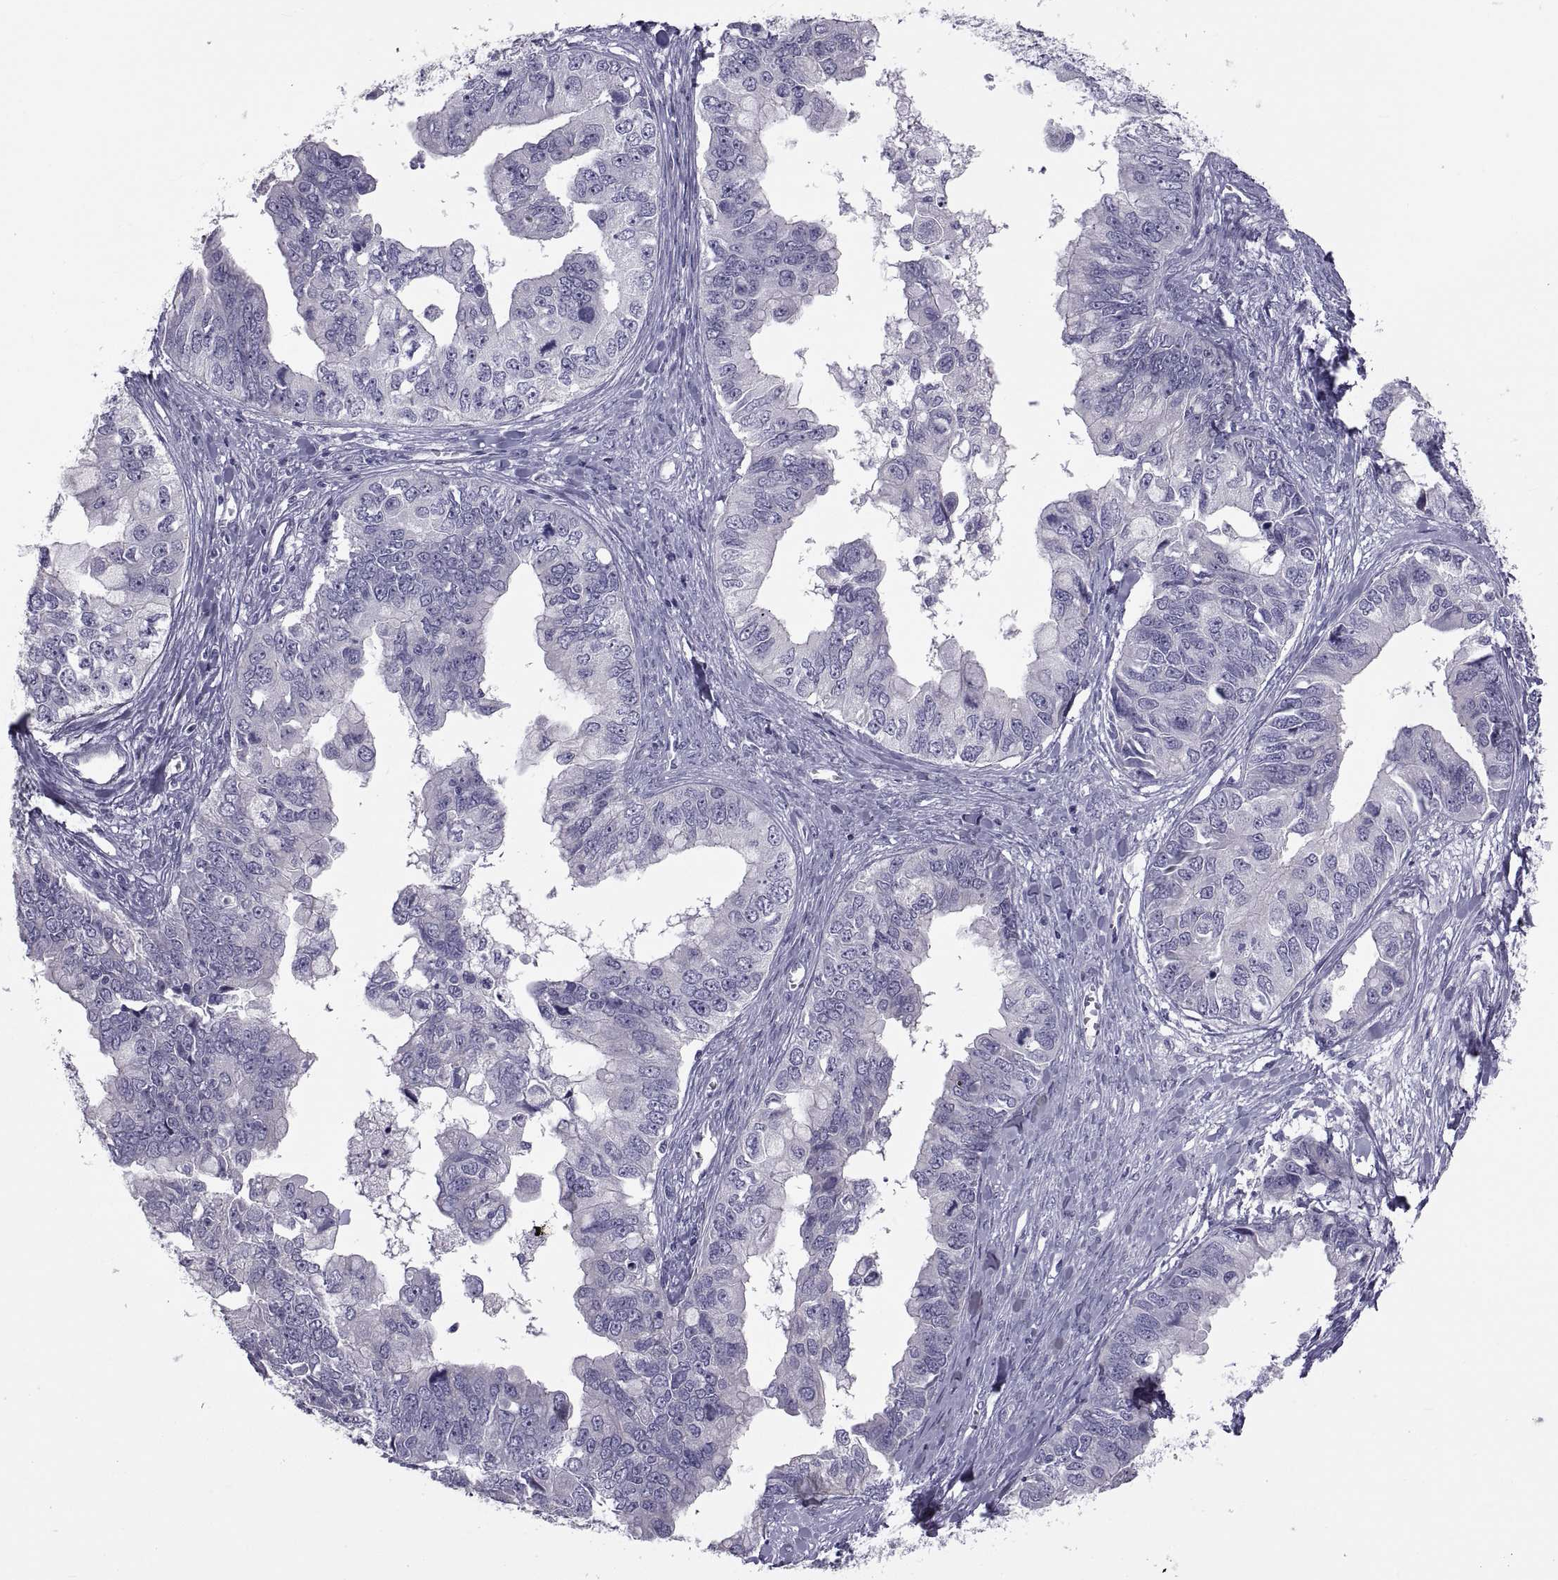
{"staining": {"intensity": "negative", "quantity": "none", "location": "none"}, "tissue": "ovarian cancer", "cell_type": "Tumor cells", "image_type": "cancer", "snomed": [{"axis": "morphology", "description": "Cystadenocarcinoma, mucinous, NOS"}, {"axis": "topography", "description": "Ovary"}], "caption": "Micrograph shows no significant protein expression in tumor cells of ovarian cancer (mucinous cystadenocarcinoma).", "gene": "TMEM158", "patient": {"sex": "female", "age": 76}}